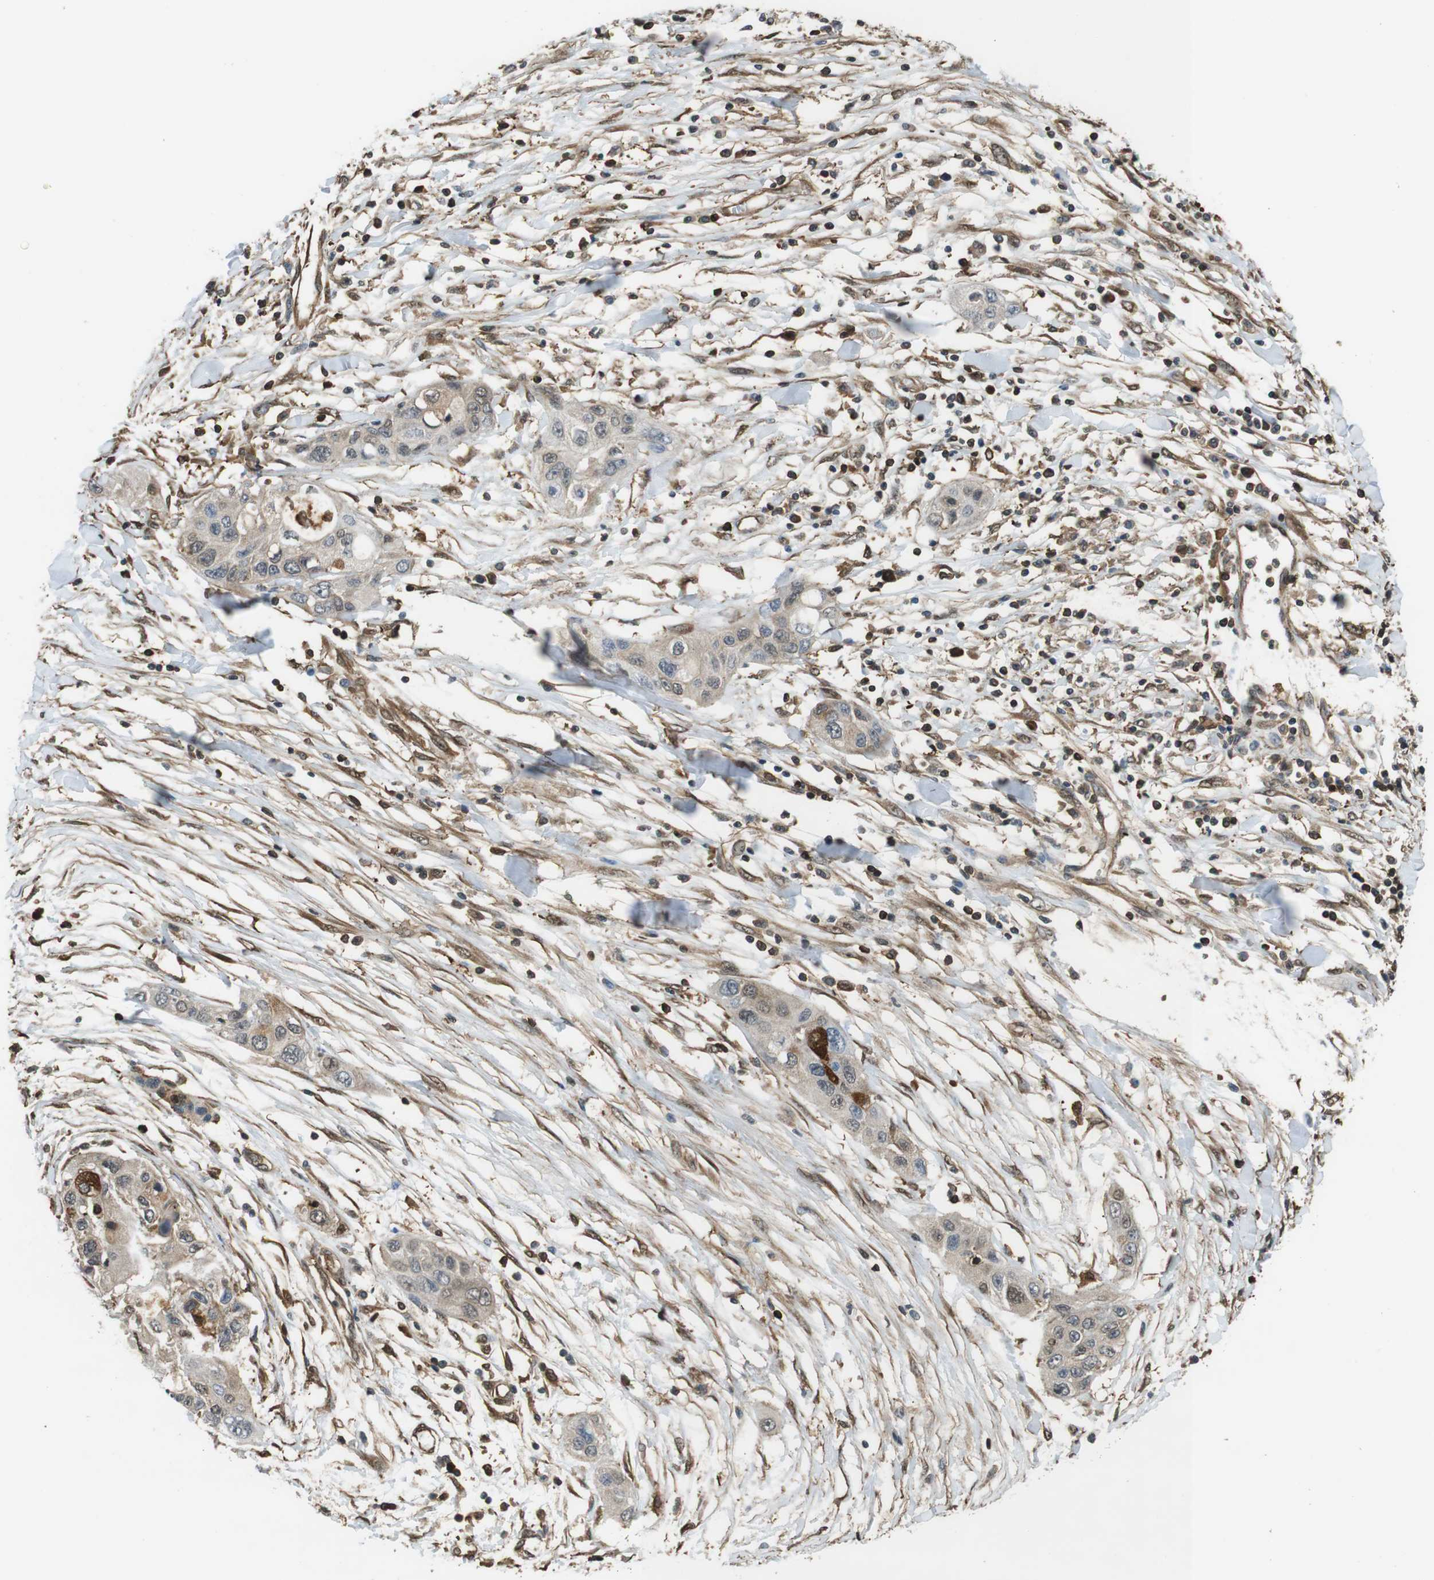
{"staining": {"intensity": "moderate", "quantity": ">75%", "location": "cytoplasmic/membranous"}, "tissue": "pancreatic cancer", "cell_type": "Tumor cells", "image_type": "cancer", "snomed": [{"axis": "morphology", "description": "Adenocarcinoma, NOS"}, {"axis": "topography", "description": "Pancreas"}], "caption": "Moderate cytoplasmic/membranous protein expression is present in about >75% of tumor cells in pancreatic cancer.", "gene": "ARHGDIA", "patient": {"sex": "female", "age": 70}}